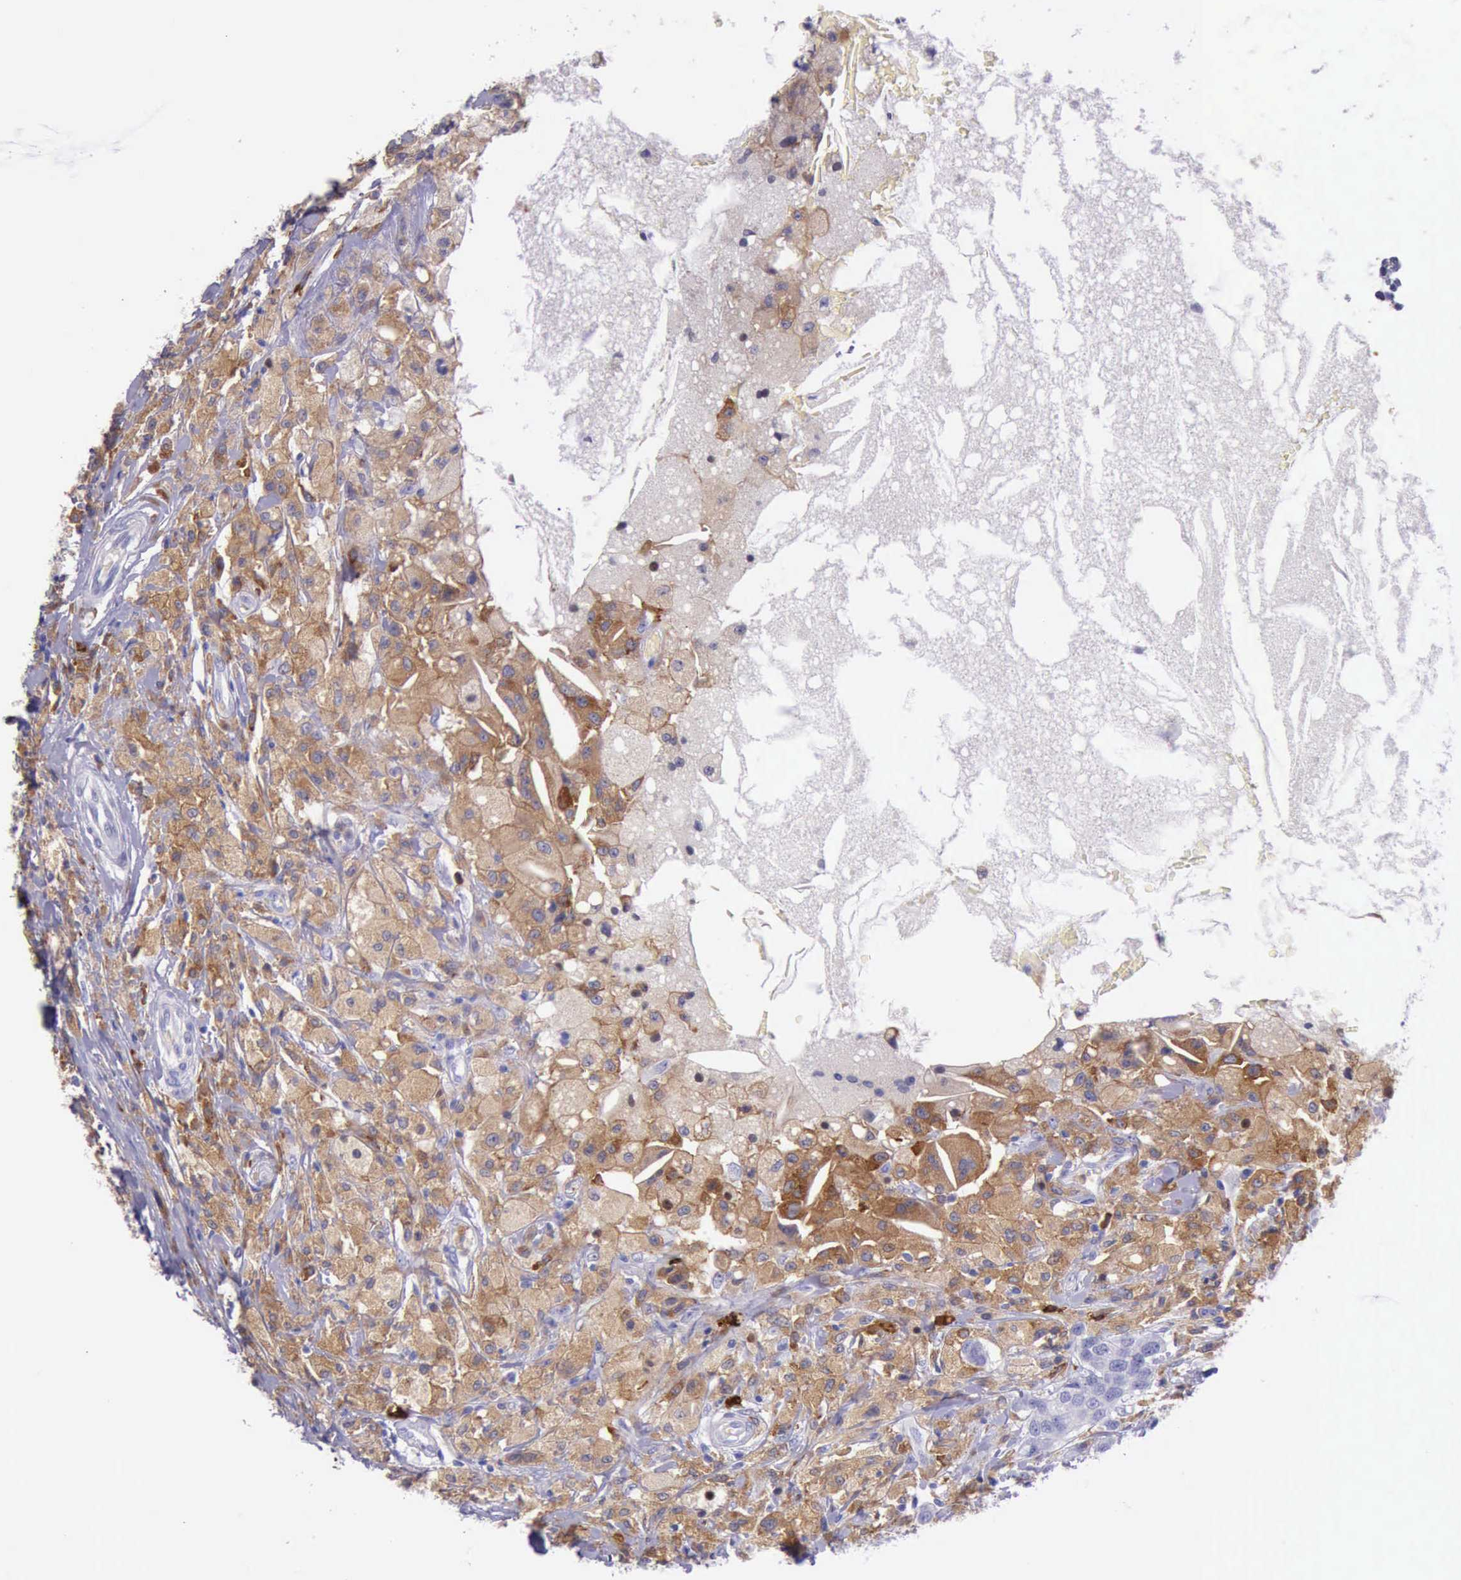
{"staining": {"intensity": "moderate", "quantity": "25%-75%", "location": "cytoplasmic/membranous"}, "tissue": "breast cancer", "cell_type": "Tumor cells", "image_type": "cancer", "snomed": [{"axis": "morphology", "description": "Duct carcinoma"}, {"axis": "topography", "description": "Breast"}], "caption": "Brown immunohistochemical staining in human breast invasive ductal carcinoma shows moderate cytoplasmic/membranous staining in about 25%-75% of tumor cells.", "gene": "BTK", "patient": {"sex": "female", "age": 27}}